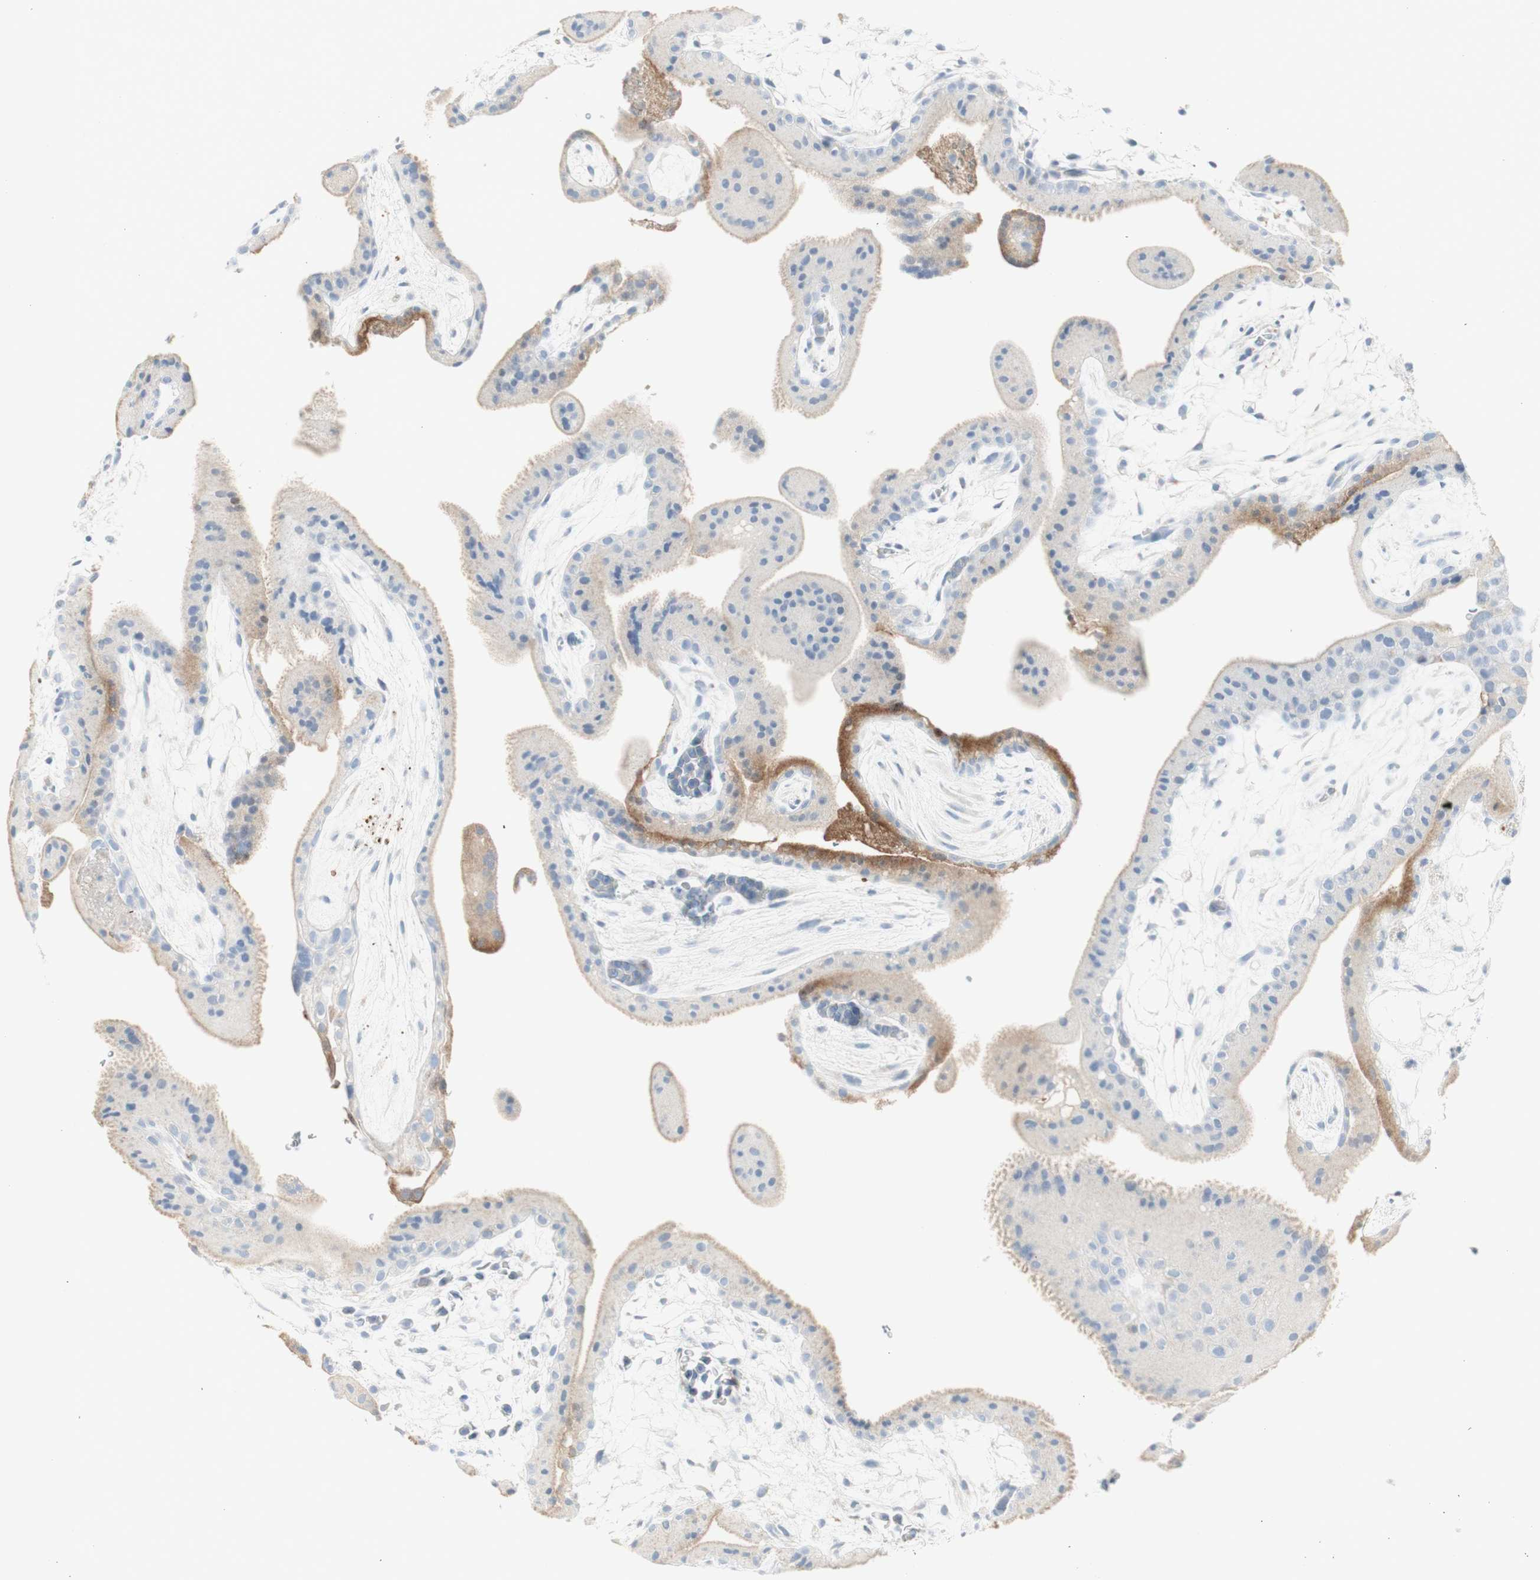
{"staining": {"intensity": "moderate", "quantity": "<25%", "location": "cytoplasmic/membranous"}, "tissue": "placenta", "cell_type": "Trophoblastic cells", "image_type": "normal", "snomed": [{"axis": "morphology", "description": "Normal tissue, NOS"}, {"axis": "topography", "description": "Placenta"}], "caption": "Protein expression analysis of normal placenta demonstrates moderate cytoplasmic/membranous positivity in approximately <25% of trophoblastic cells. Using DAB (3,3'-diaminobenzidine) (brown) and hematoxylin (blue) stains, captured at high magnification using brightfield microscopy.", "gene": "MDK", "patient": {"sex": "female", "age": 19}}